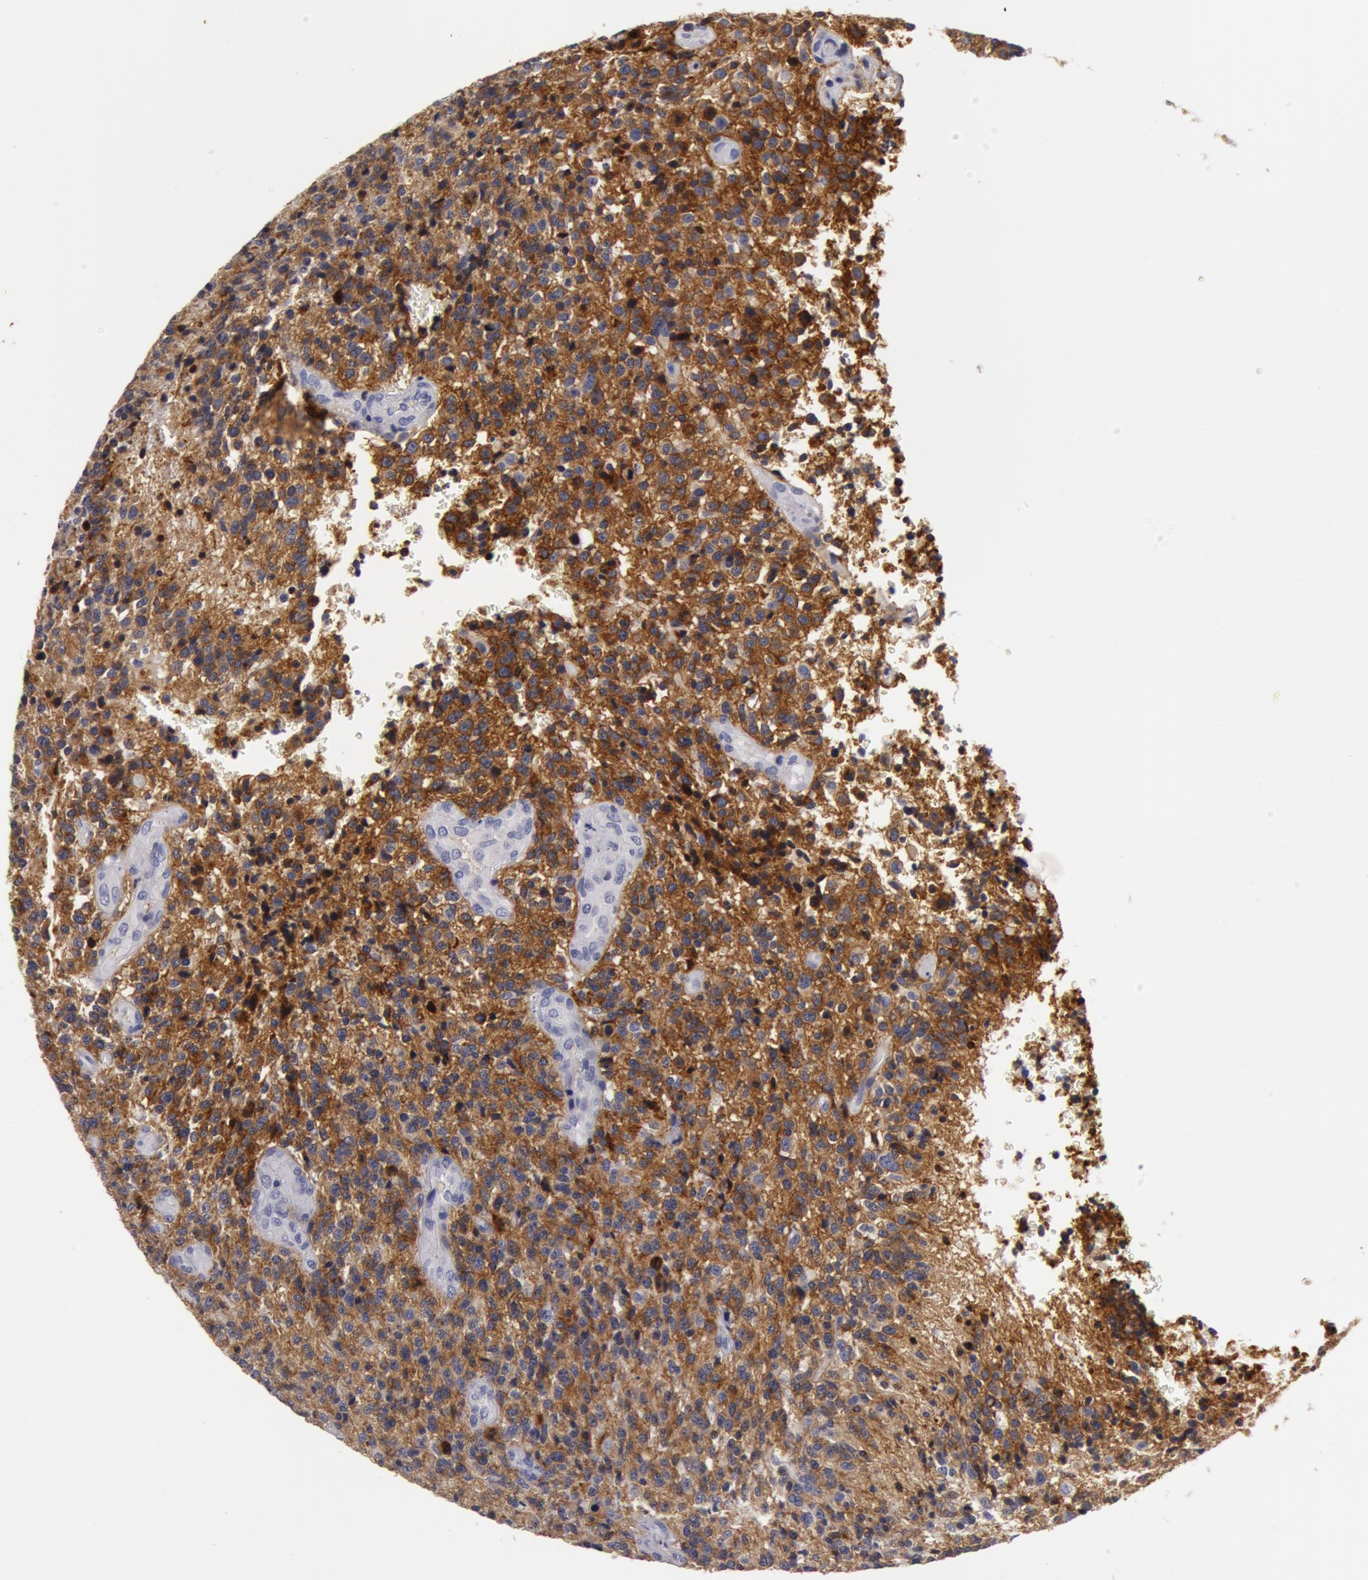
{"staining": {"intensity": "strong", "quantity": ">75%", "location": "cytoplasmic/membranous"}, "tissue": "glioma", "cell_type": "Tumor cells", "image_type": "cancer", "snomed": [{"axis": "morphology", "description": "Glioma, malignant, High grade"}, {"axis": "topography", "description": "Brain"}], "caption": "This photomicrograph exhibits malignant glioma (high-grade) stained with IHC to label a protein in brown. The cytoplasmic/membranous of tumor cells show strong positivity for the protein. Nuclei are counter-stained blue.", "gene": "NLGN4X", "patient": {"sex": "male", "age": 36}}